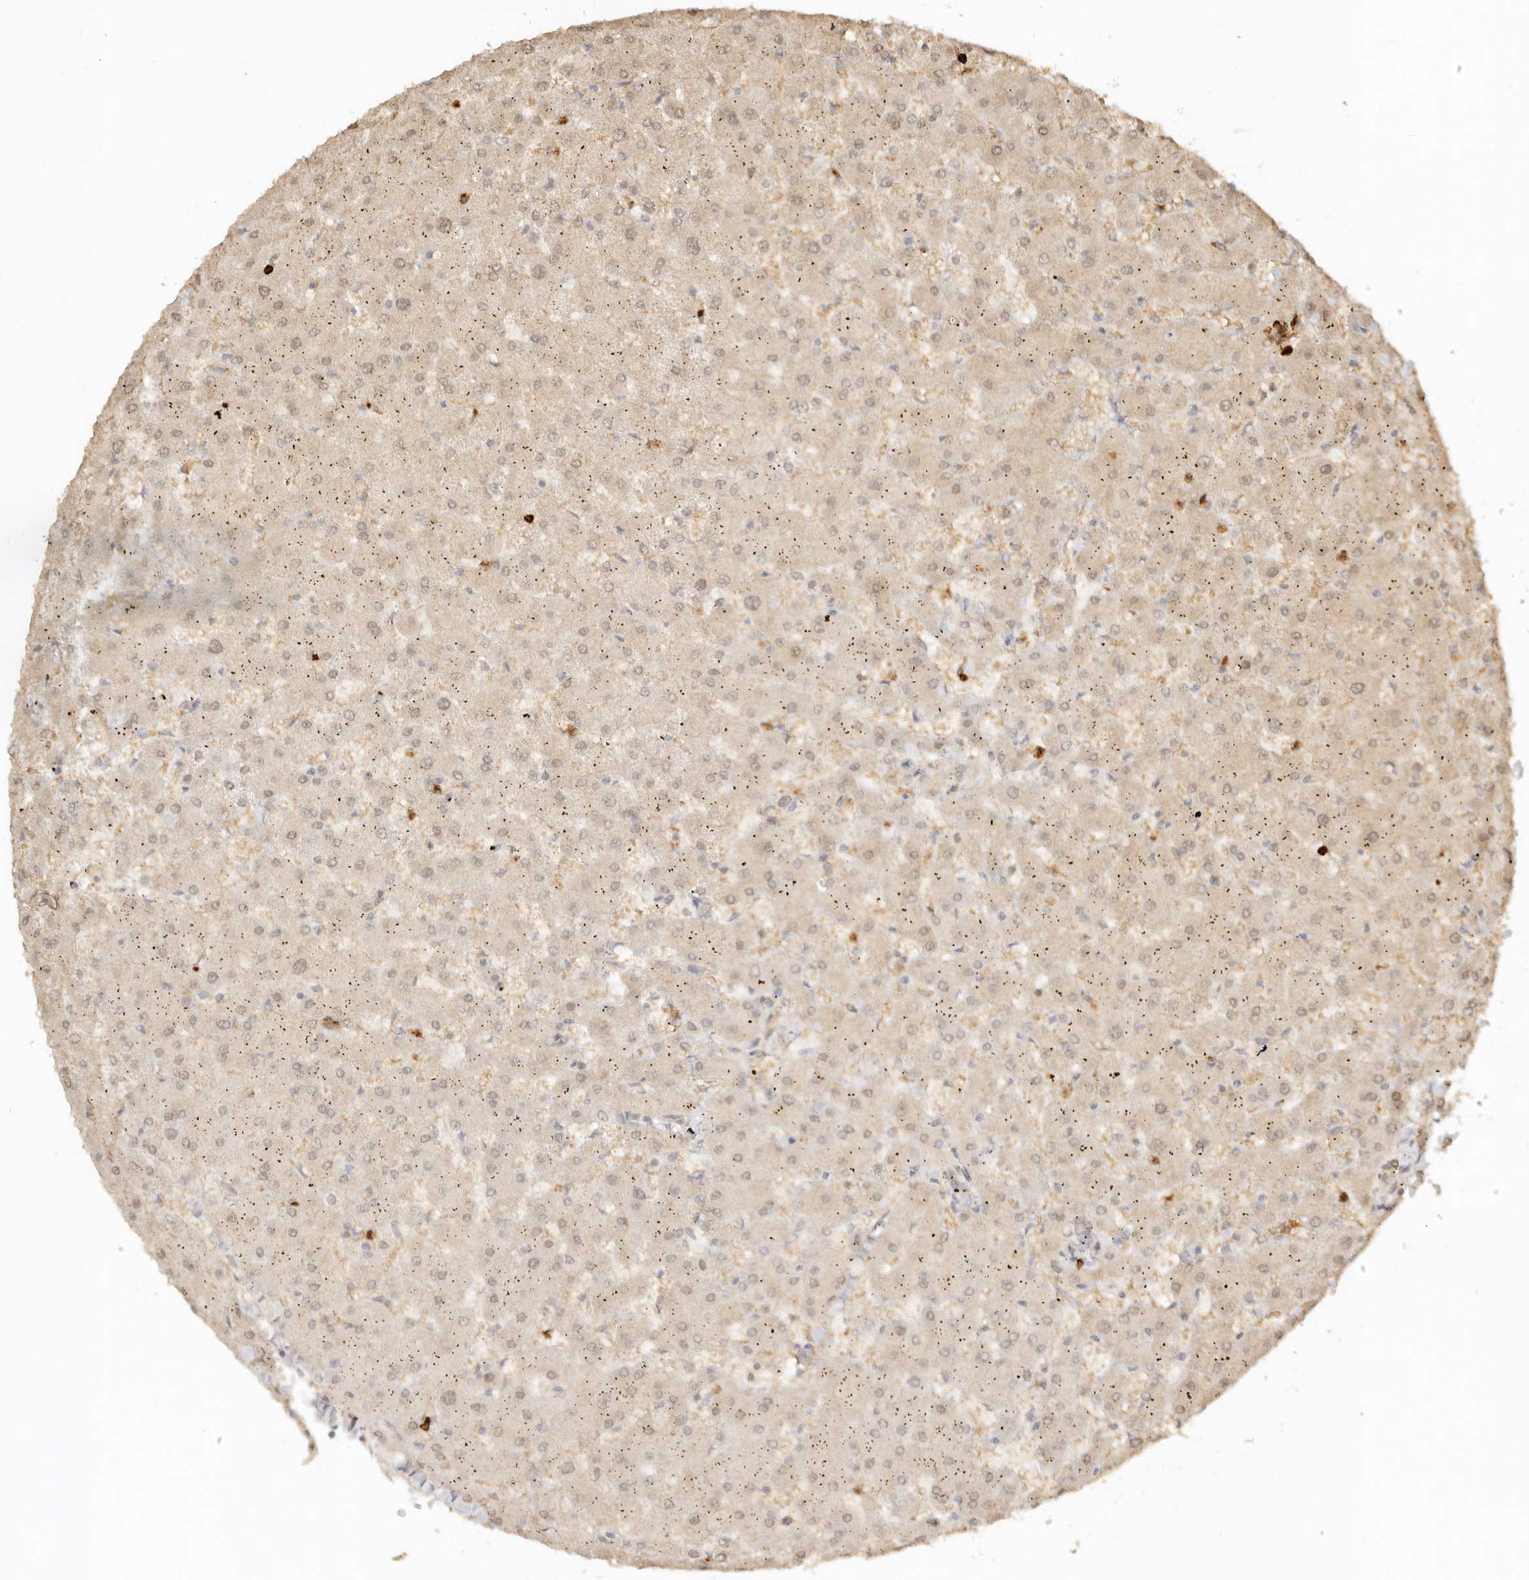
{"staining": {"intensity": "weak", "quantity": ">75%", "location": "cytoplasmic/membranous"}, "tissue": "liver", "cell_type": "Cholangiocytes", "image_type": "normal", "snomed": [{"axis": "morphology", "description": "Normal tissue, NOS"}, {"axis": "topography", "description": "Liver"}], "caption": "Immunohistochemical staining of unremarkable human liver shows low levels of weak cytoplasmic/membranous staining in approximately >75% of cholangiocytes. (DAB (3,3'-diaminobenzidine) = brown stain, brightfield microscopy at high magnification).", "gene": "KIF2B", "patient": {"sex": "female", "age": 63}}